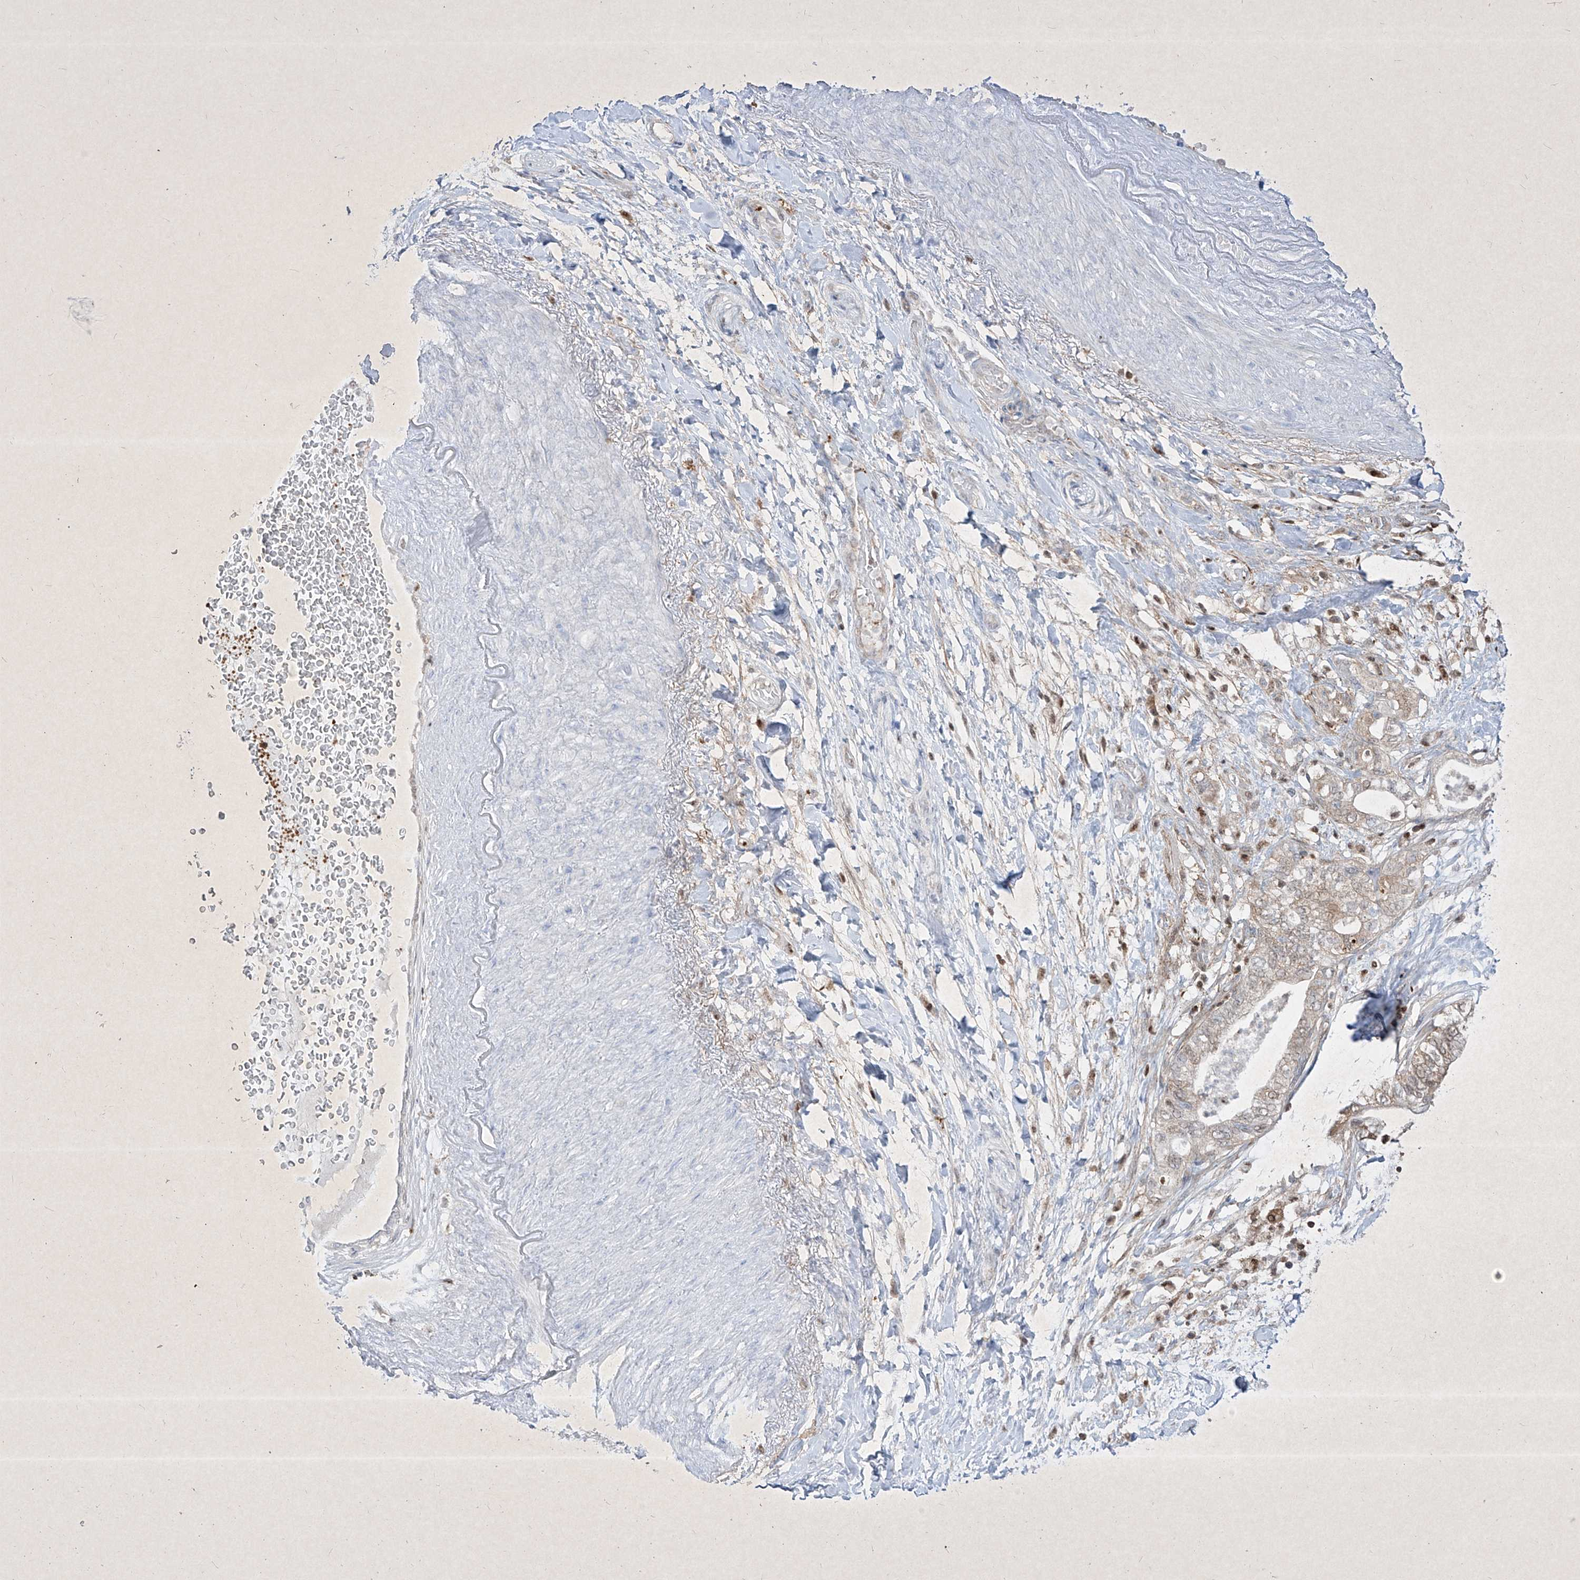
{"staining": {"intensity": "moderate", "quantity": "<25%", "location": "cytoplasmic/membranous,nuclear"}, "tissue": "pancreatic cancer", "cell_type": "Tumor cells", "image_type": "cancer", "snomed": [{"axis": "morphology", "description": "Adenocarcinoma, NOS"}, {"axis": "topography", "description": "Pancreas"}], "caption": "Protein staining of pancreatic cancer tissue reveals moderate cytoplasmic/membranous and nuclear expression in approximately <25% of tumor cells.", "gene": "PSMB10", "patient": {"sex": "female", "age": 73}}